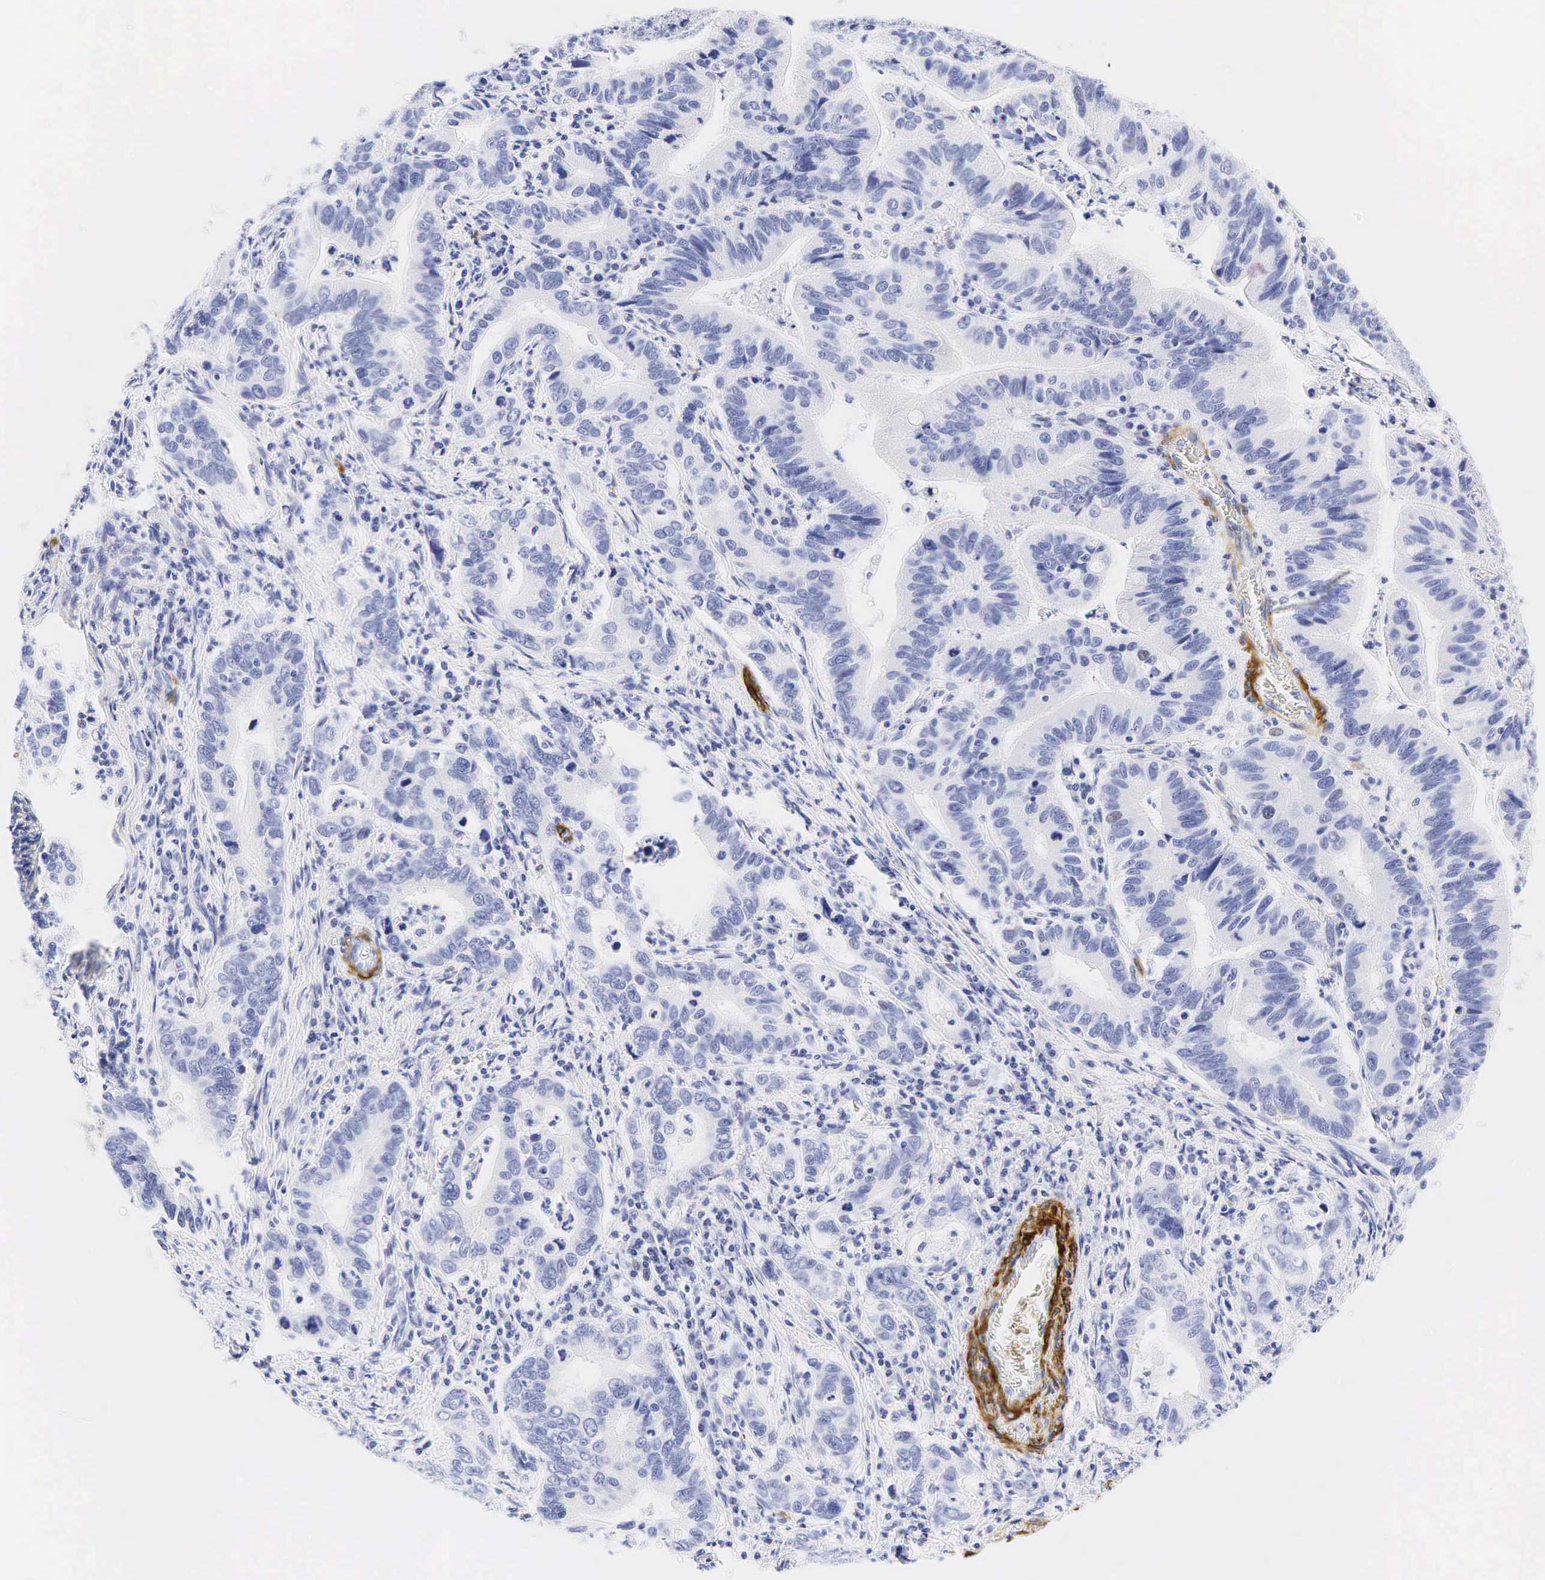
{"staining": {"intensity": "negative", "quantity": "none", "location": "none"}, "tissue": "stomach cancer", "cell_type": "Tumor cells", "image_type": "cancer", "snomed": [{"axis": "morphology", "description": "Adenocarcinoma, NOS"}, {"axis": "topography", "description": "Stomach, upper"}], "caption": "The immunohistochemistry (IHC) photomicrograph has no significant staining in tumor cells of stomach cancer tissue. The staining is performed using DAB (3,3'-diaminobenzidine) brown chromogen with nuclei counter-stained in using hematoxylin.", "gene": "CALD1", "patient": {"sex": "male", "age": 63}}